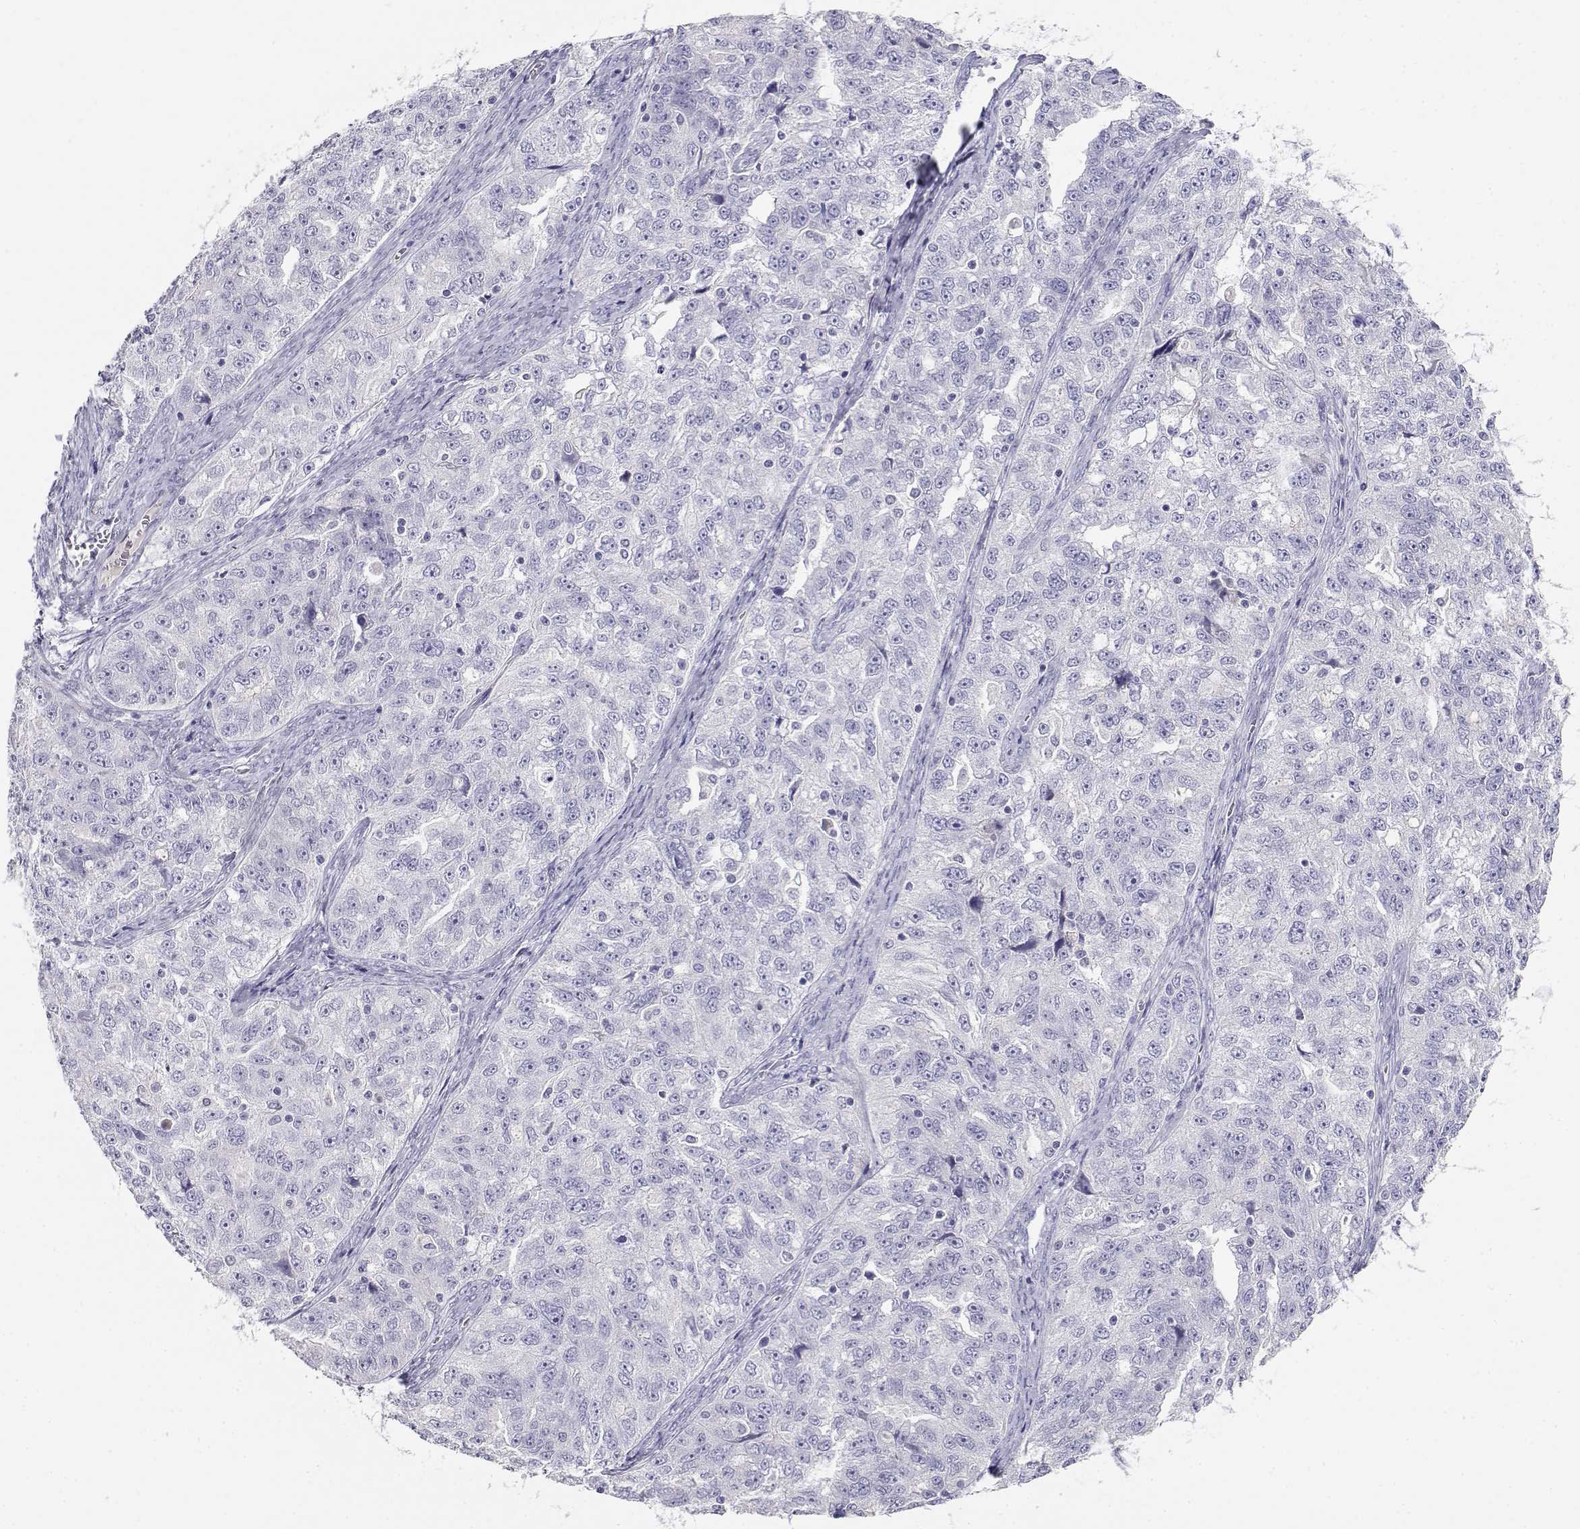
{"staining": {"intensity": "negative", "quantity": "none", "location": "none"}, "tissue": "ovarian cancer", "cell_type": "Tumor cells", "image_type": "cancer", "snomed": [{"axis": "morphology", "description": "Cystadenocarcinoma, serous, NOS"}, {"axis": "topography", "description": "Ovary"}], "caption": "Immunohistochemistry (IHC) histopathology image of human ovarian cancer (serous cystadenocarcinoma) stained for a protein (brown), which reveals no expression in tumor cells.", "gene": "GPR174", "patient": {"sex": "female", "age": 51}}